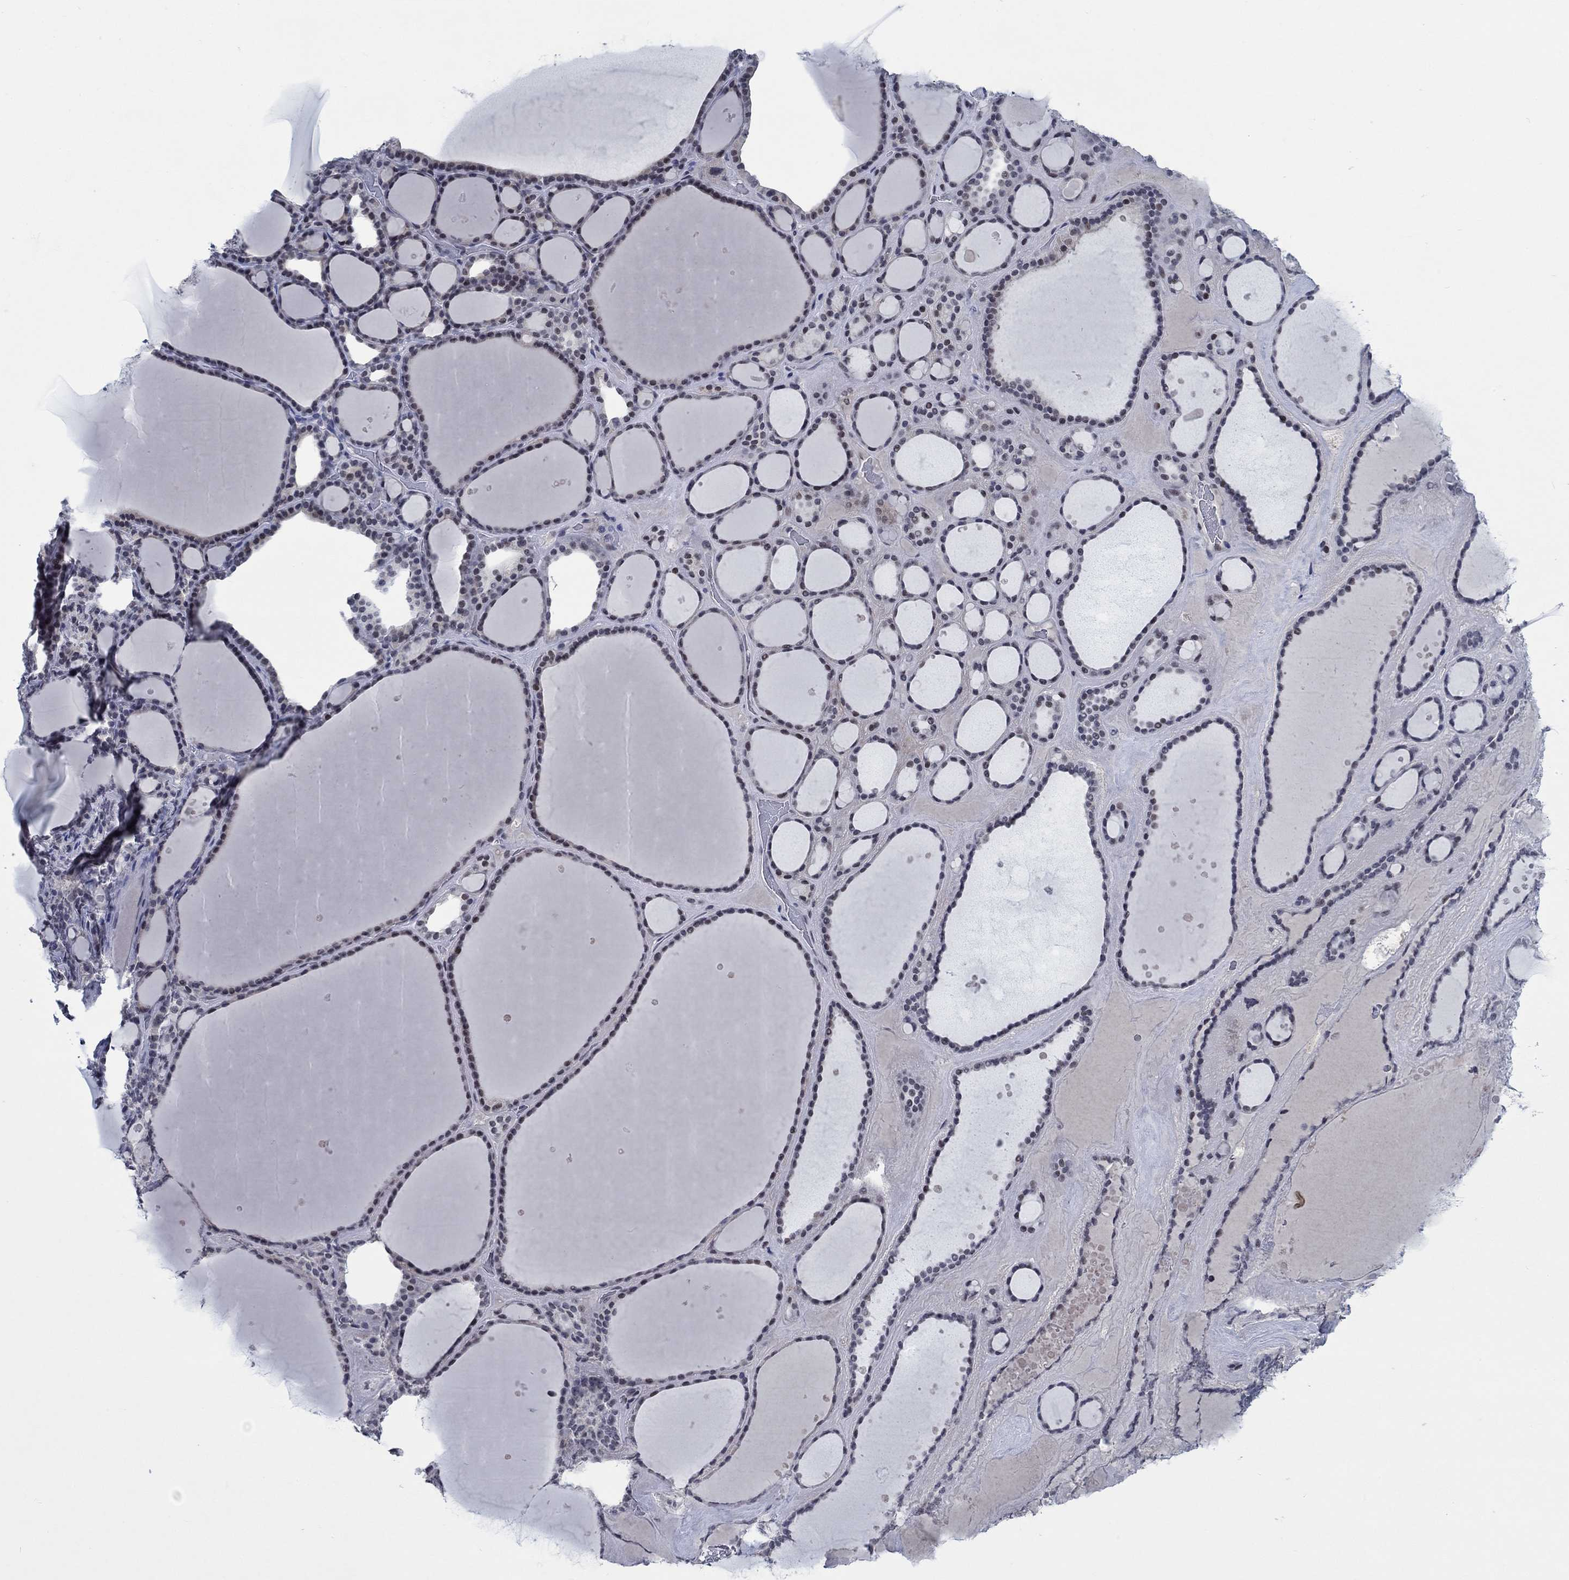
{"staining": {"intensity": "negative", "quantity": "none", "location": "none"}, "tissue": "thyroid gland", "cell_type": "Glandular cells", "image_type": "normal", "snomed": [{"axis": "morphology", "description": "Normal tissue, NOS"}, {"axis": "topography", "description": "Thyroid gland"}], "caption": "An immunohistochemistry histopathology image of normal thyroid gland is shown. There is no staining in glandular cells of thyroid gland.", "gene": "HTN1", "patient": {"sex": "male", "age": 63}}